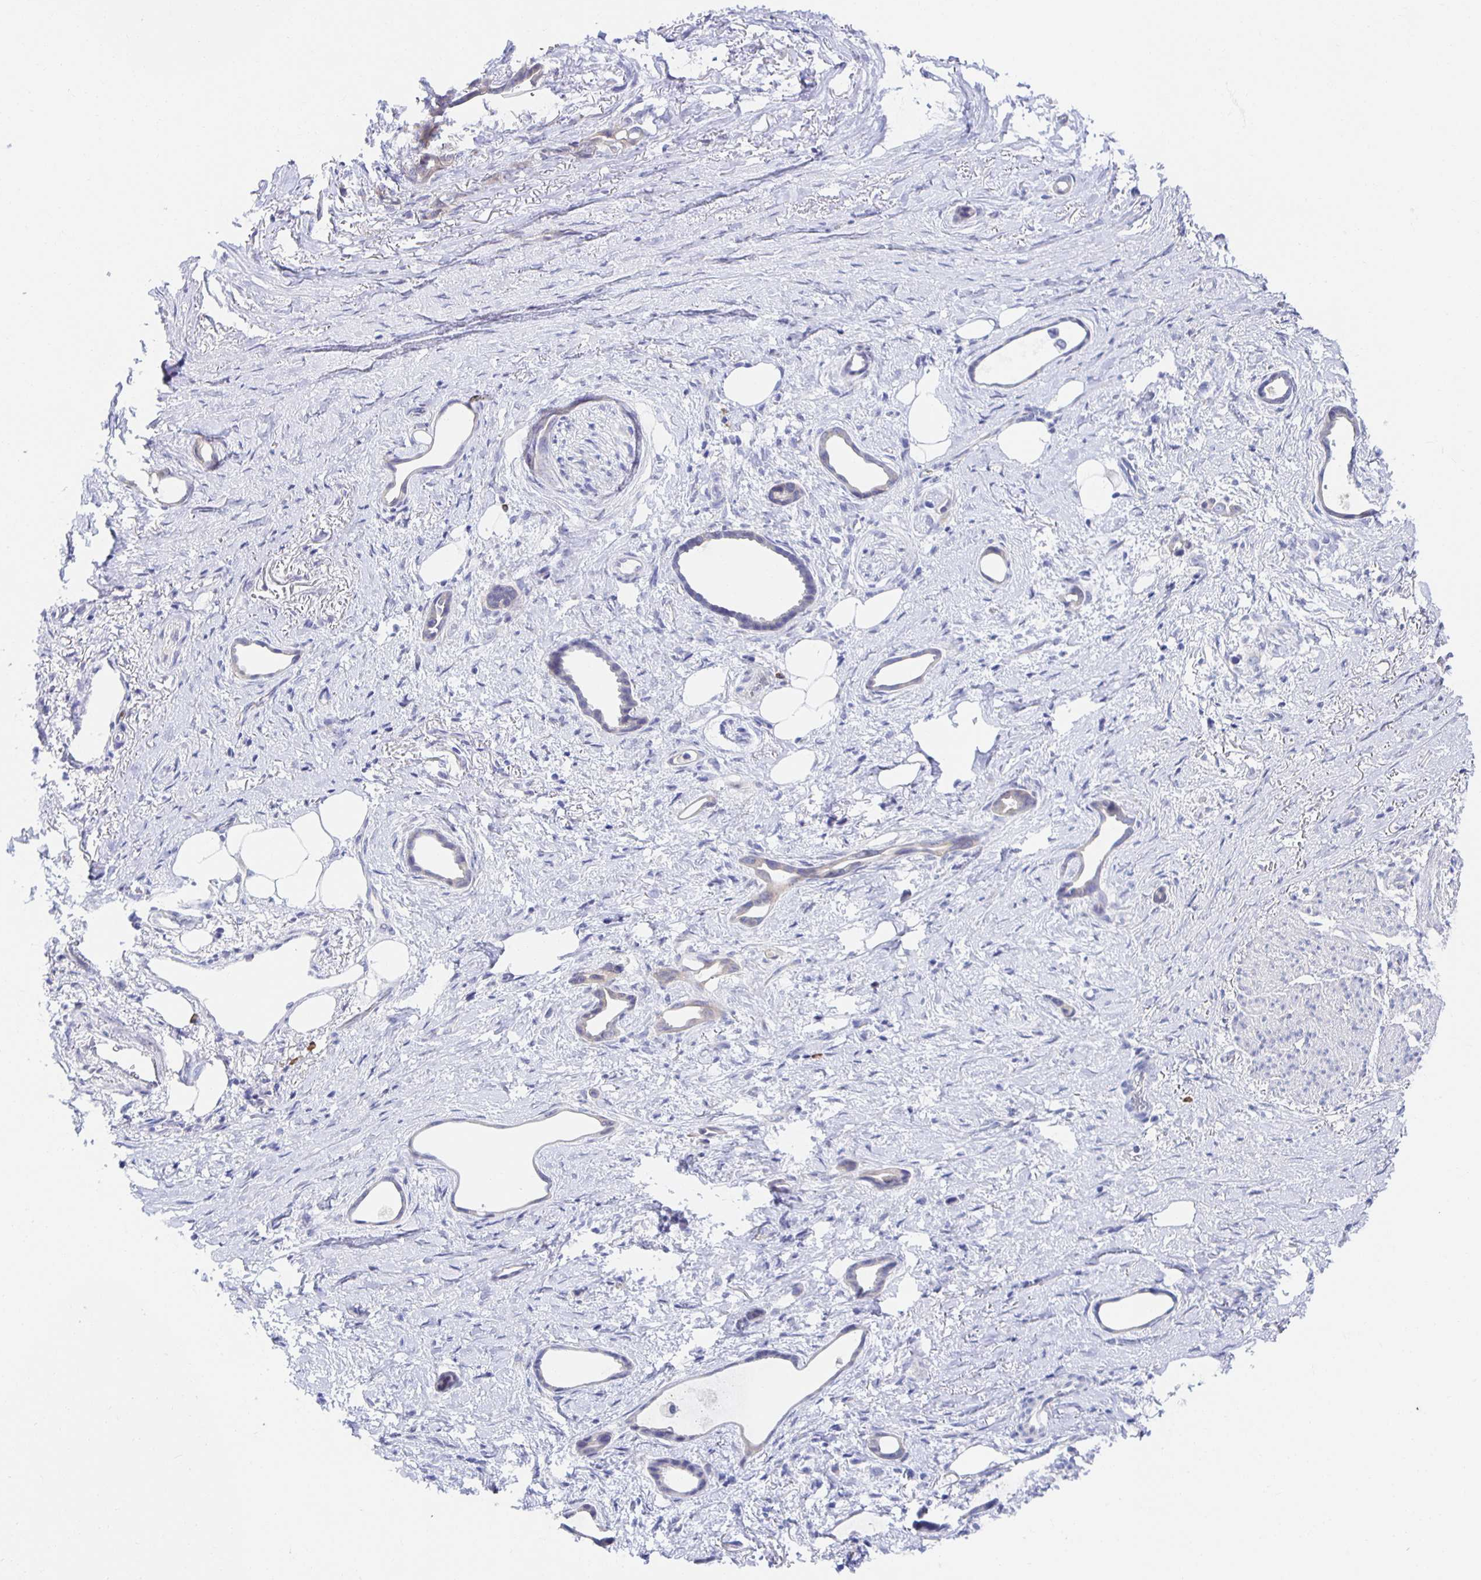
{"staining": {"intensity": "weak", "quantity": "<25%", "location": "cytoplasmic/membranous"}, "tissue": "stomach cancer", "cell_type": "Tumor cells", "image_type": "cancer", "snomed": [{"axis": "morphology", "description": "Adenocarcinoma, NOS"}, {"axis": "topography", "description": "Stomach, upper"}], "caption": "Tumor cells are negative for protein expression in human stomach adenocarcinoma.", "gene": "BAD", "patient": {"sex": "male", "age": 62}}